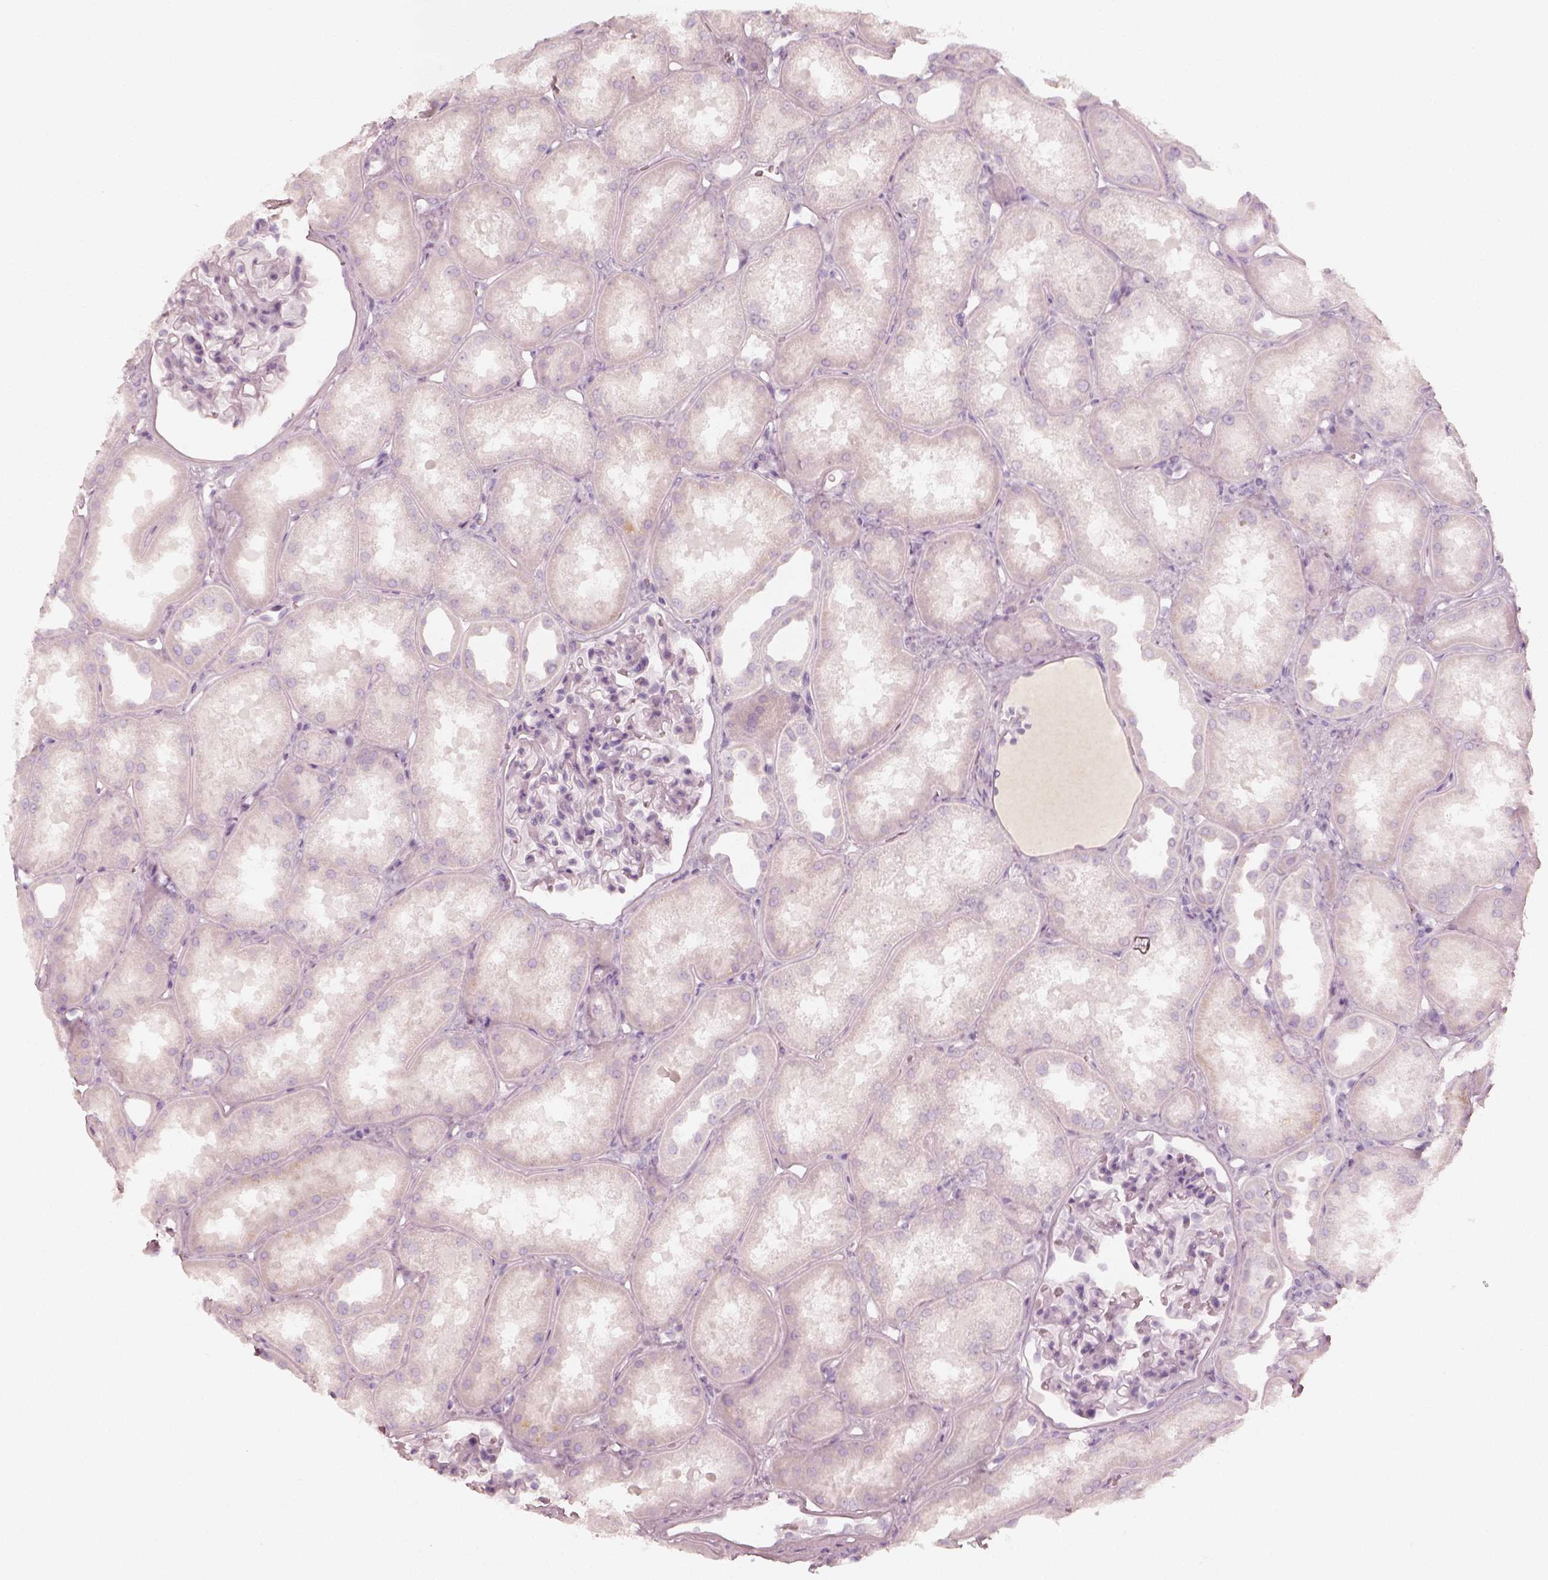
{"staining": {"intensity": "negative", "quantity": "none", "location": "none"}, "tissue": "kidney", "cell_type": "Cells in glomeruli", "image_type": "normal", "snomed": [{"axis": "morphology", "description": "Normal tissue, NOS"}, {"axis": "topography", "description": "Kidney"}], "caption": "Immunohistochemistry (IHC) of unremarkable human kidney exhibits no staining in cells in glomeruli.", "gene": "KRT82", "patient": {"sex": "male", "age": 61}}